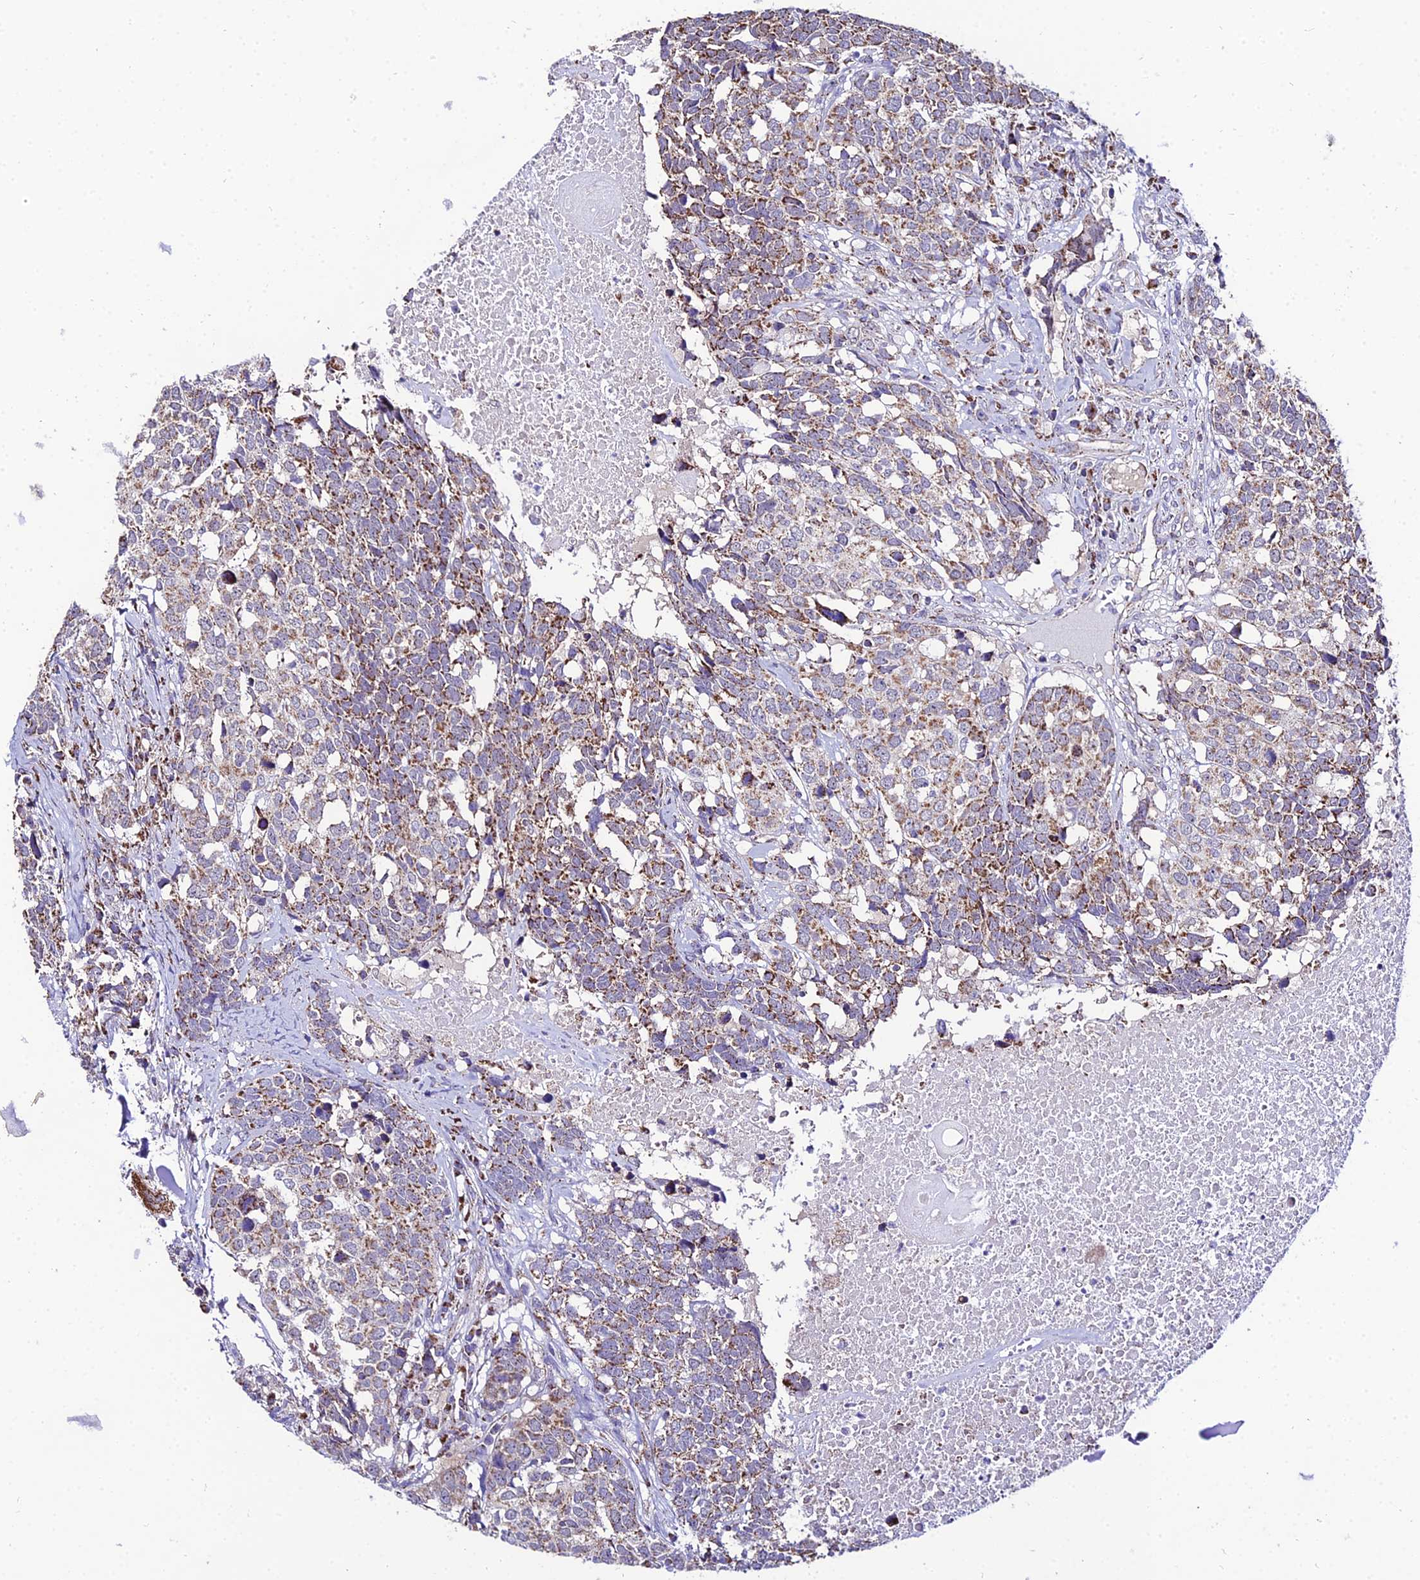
{"staining": {"intensity": "moderate", "quantity": "25%-75%", "location": "cytoplasmic/membranous"}, "tissue": "head and neck cancer", "cell_type": "Tumor cells", "image_type": "cancer", "snomed": [{"axis": "morphology", "description": "Squamous cell carcinoma, NOS"}, {"axis": "topography", "description": "Head-Neck"}], "caption": "Immunohistochemical staining of head and neck squamous cell carcinoma exhibits medium levels of moderate cytoplasmic/membranous protein staining in approximately 25%-75% of tumor cells. The staining is performed using DAB (3,3'-diaminobenzidine) brown chromogen to label protein expression. The nuclei are counter-stained blue using hematoxylin.", "gene": "PSMD2", "patient": {"sex": "male", "age": 66}}